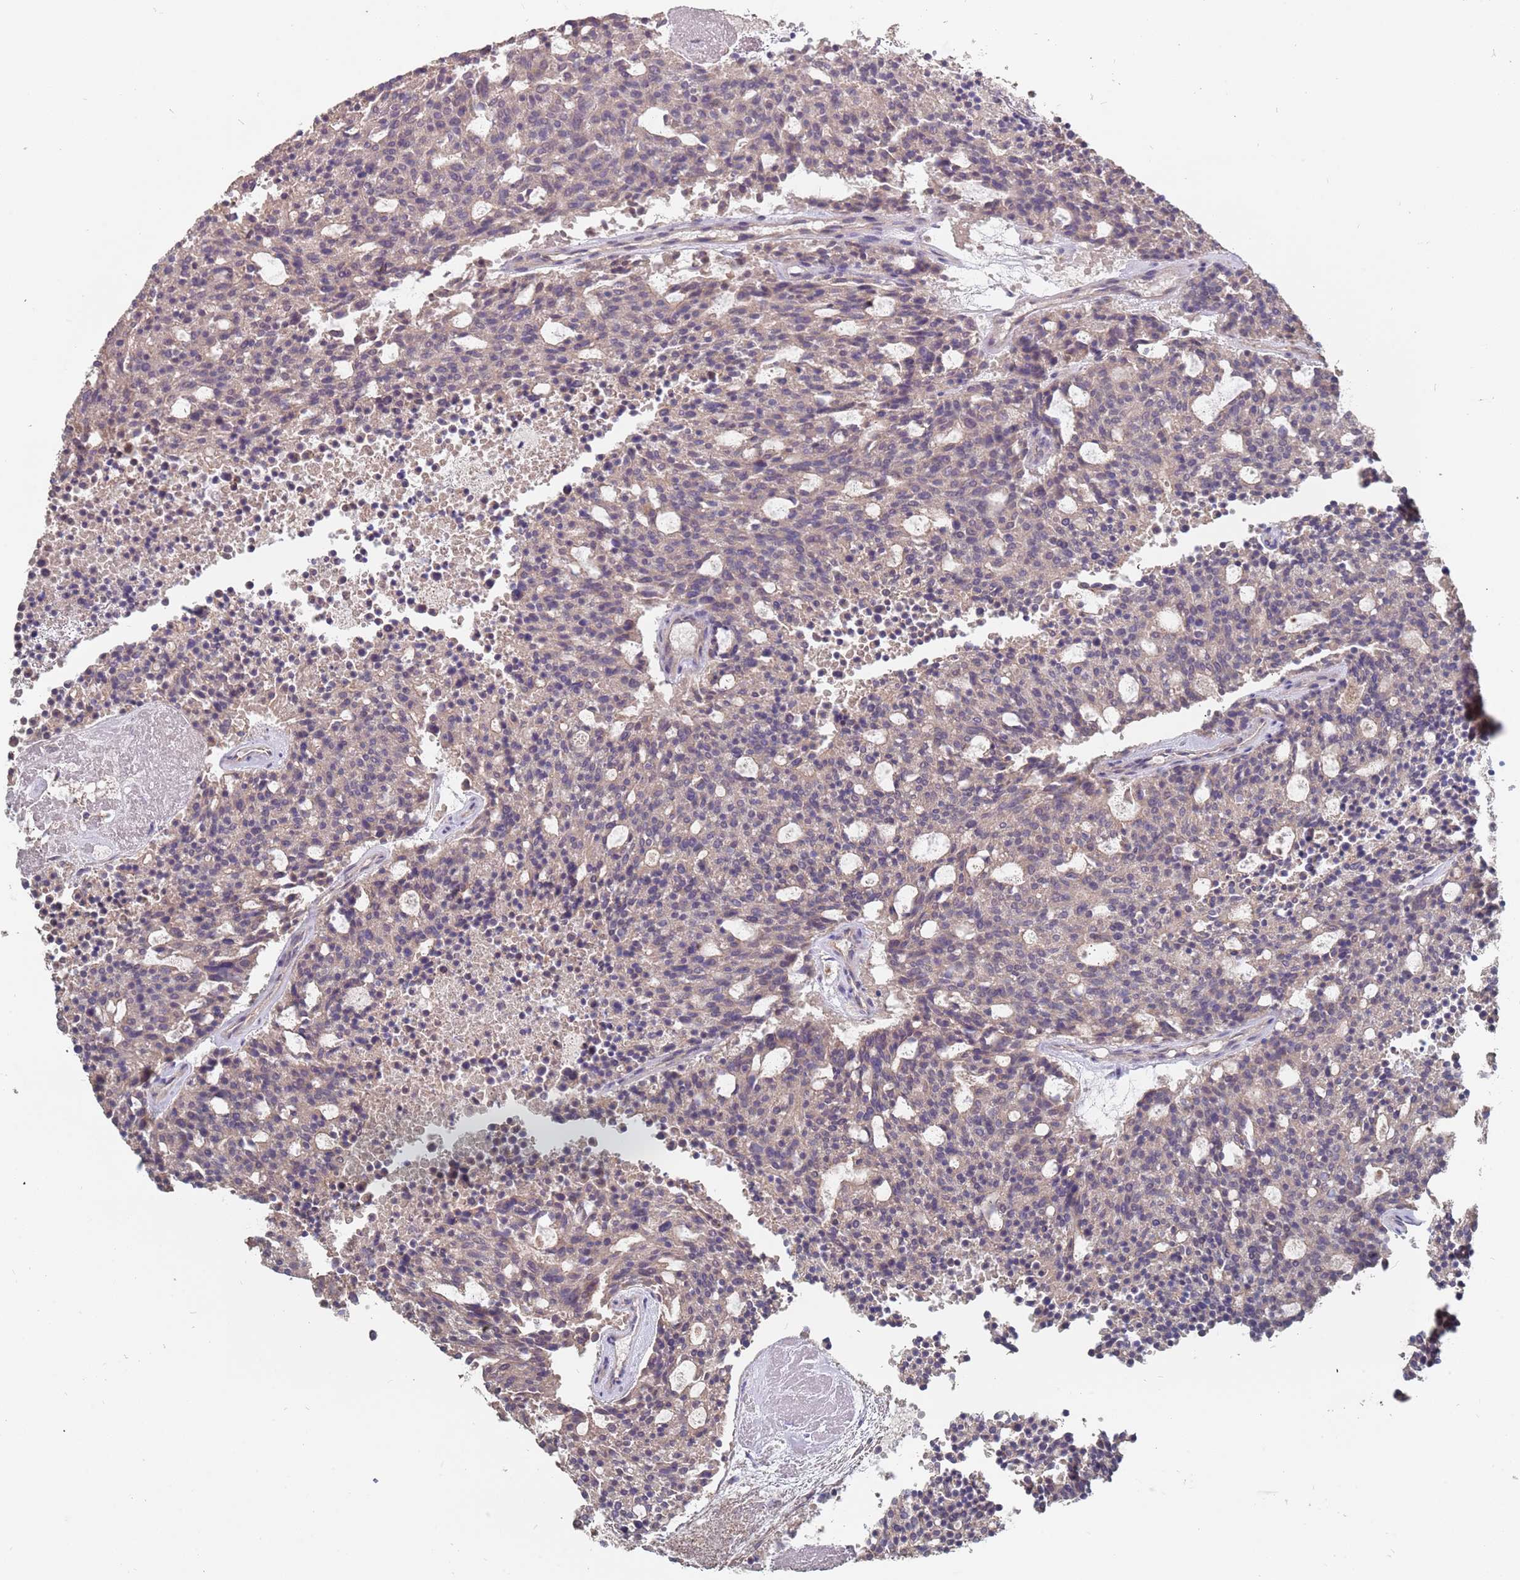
{"staining": {"intensity": "weak", "quantity": "25%-75%", "location": "cytoplasmic/membranous"}, "tissue": "carcinoid", "cell_type": "Tumor cells", "image_type": "cancer", "snomed": [{"axis": "morphology", "description": "Carcinoid, malignant, NOS"}, {"axis": "topography", "description": "Pancreas"}], "caption": "About 25%-75% of tumor cells in carcinoid (malignant) reveal weak cytoplasmic/membranous protein expression as visualized by brown immunohistochemical staining.", "gene": "TCEANC2", "patient": {"sex": "female", "age": 54}}